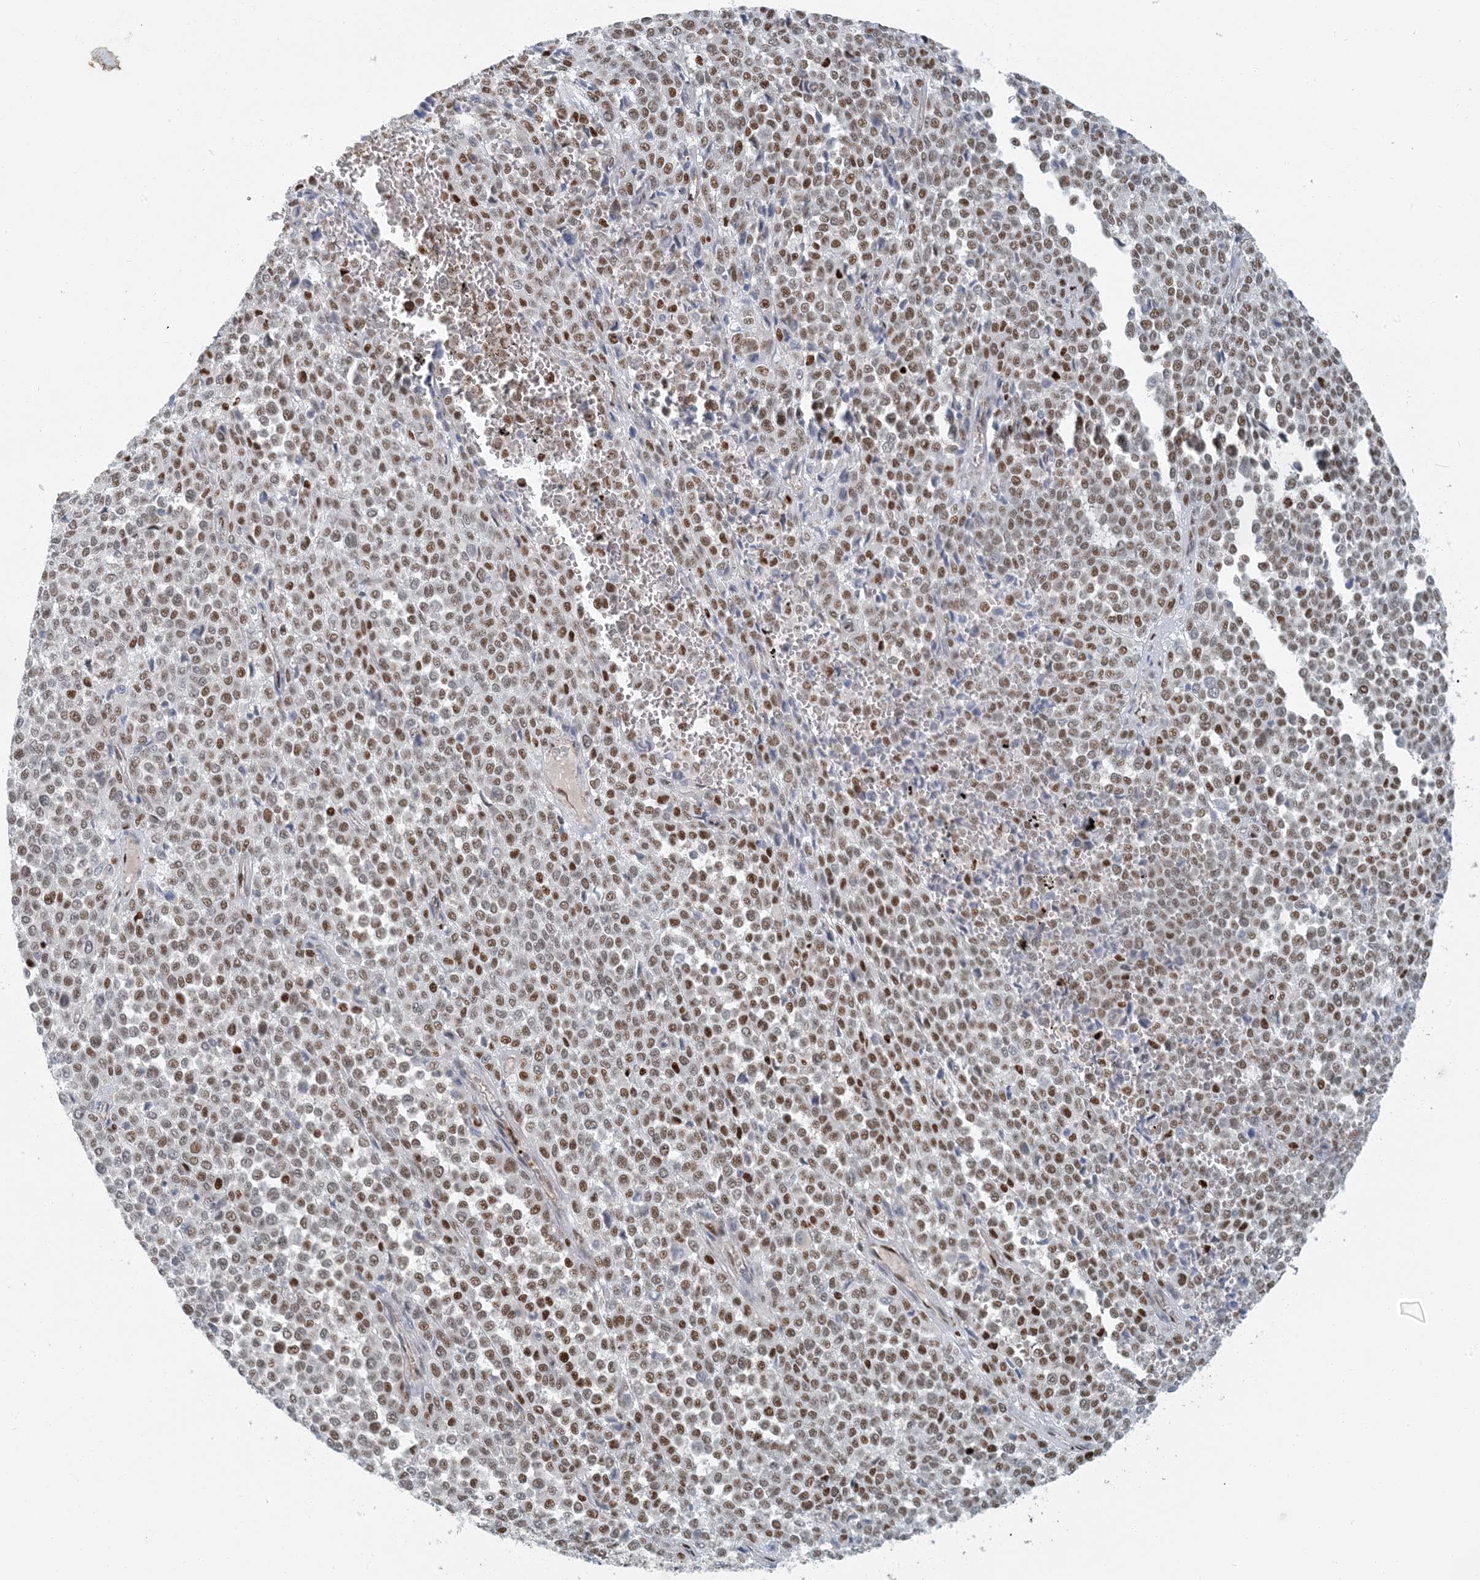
{"staining": {"intensity": "weak", "quantity": ">75%", "location": "nuclear"}, "tissue": "melanoma", "cell_type": "Tumor cells", "image_type": "cancer", "snomed": [{"axis": "morphology", "description": "Malignant melanoma, Metastatic site"}, {"axis": "topography", "description": "Pancreas"}], "caption": "Protein staining exhibits weak nuclear positivity in about >75% of tumor cells in malignant melanoma (metastatic site).", "gene": "AK9", "patient": {"sex": "female", "age": 30}}